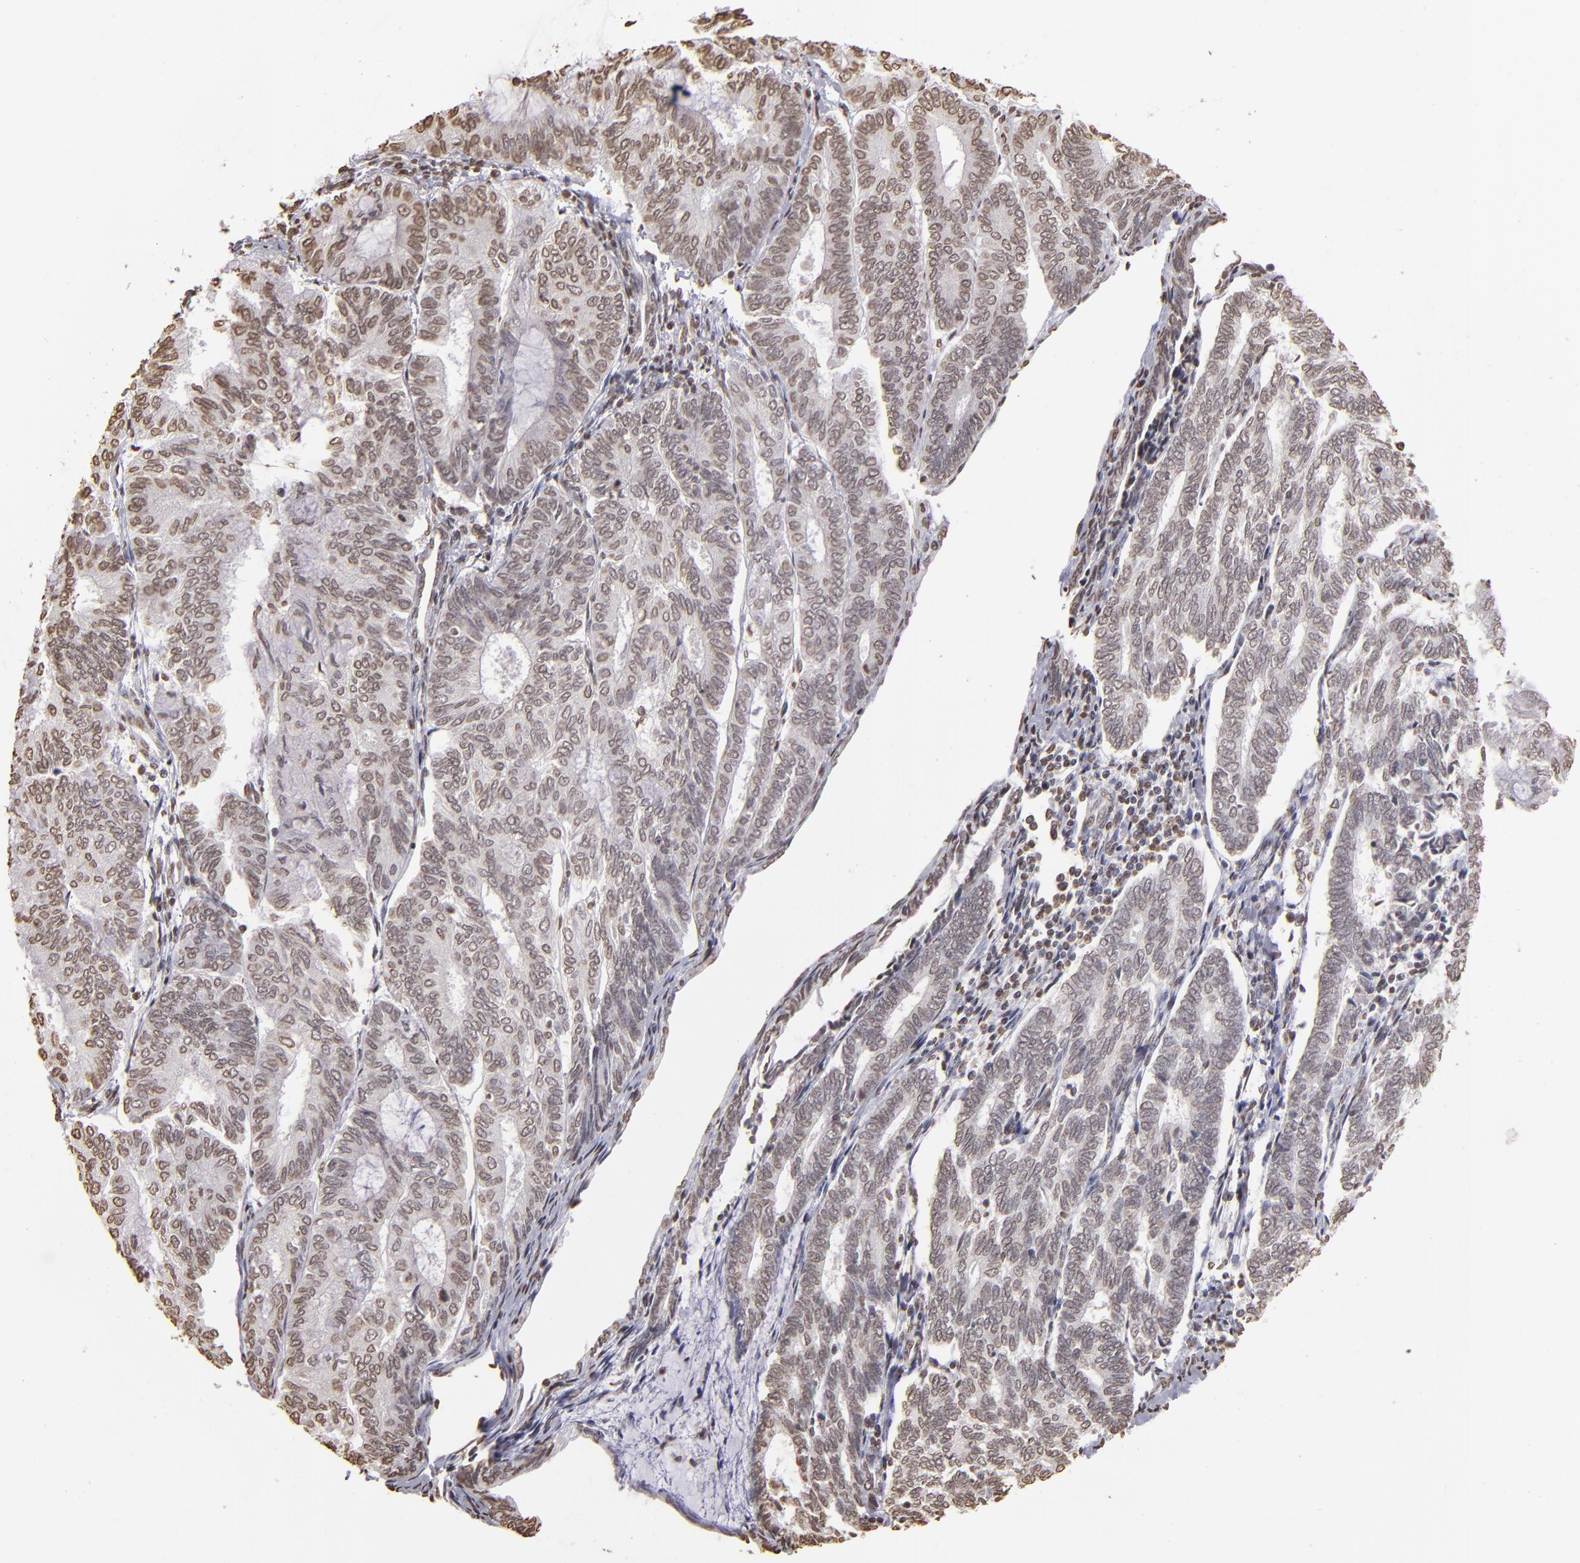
{"staining": {"intensity": "weak", "quantity": ">75%", "location": "nuclear"}, "tissue": "endometrial cancer", "cell_type": "Tumor cells", "image_type": "cancer", "snomed": [{"axis": "morphology", "description": "Adenocarcinoma, NOS"}, {"axis": "topography", "description": "Endometrium"}], "caption": "Weak nuclear positivity is identified in approximately >75% of tumor cells in endometrial cancer. (DAB = brown stain, brightfield microscopy at high magnification).", "gene": "LBX1", "patient": {"sex": "female", "age": 59}}